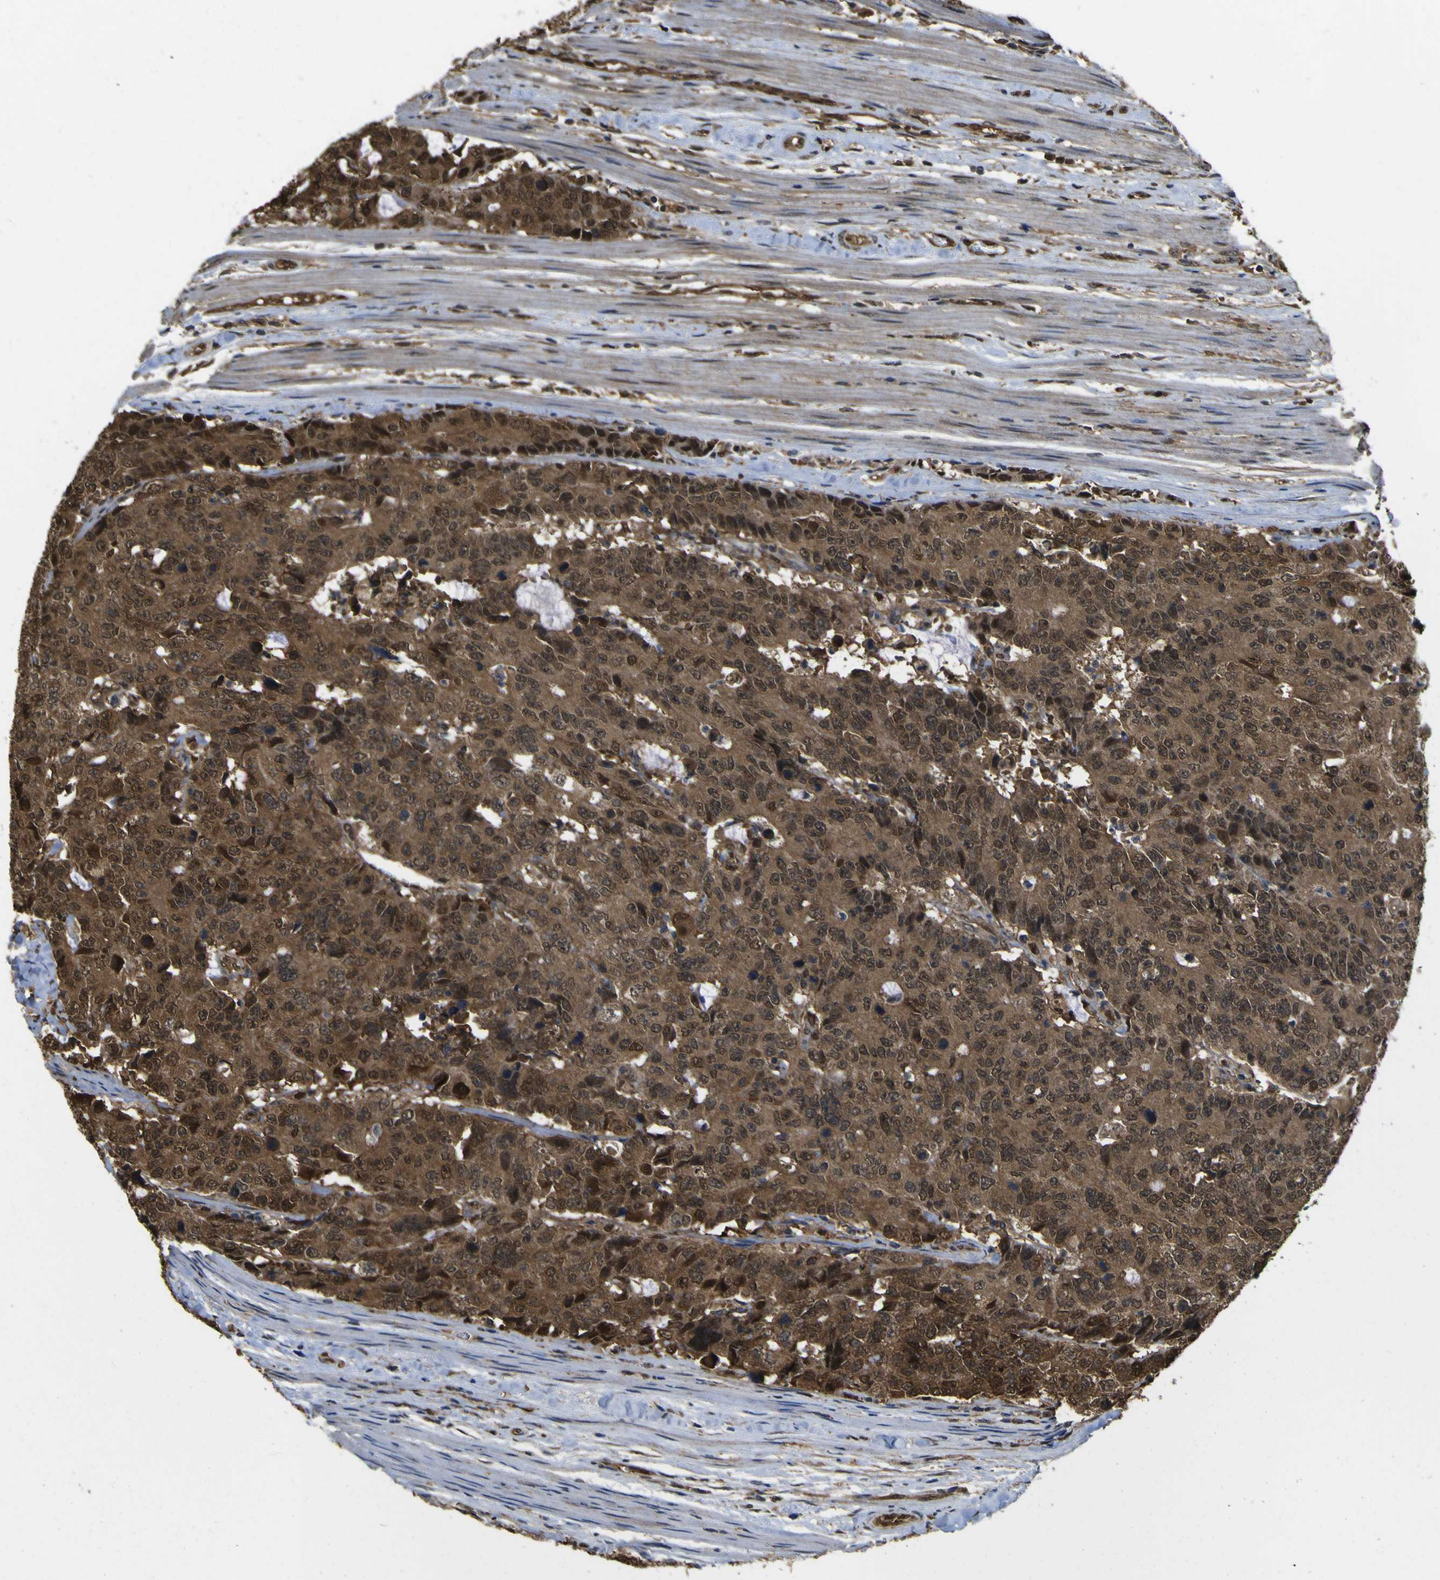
{"staining": {"intensity": "strong", "quantity": ">75%", "location": "cytoplasmic/membranous,nuclear"}, "tissue": "colorectal cancer", "cell_type": "Tumor cells", "image_type": "cancer", "snomed": [{"axis": "morphology", "description": "Adenocarcinoma, NOS"}, {"axis": "topography", "description": "Colon"}], "caption": "Human adenocarcinoma (colorectal) stained for a protein (brown) shows strong cytoplasmic/membranous and nuclear positive positivity in about >75% of tumor cells.", "gene": "YWHAG", "patient": {"sex": "female", "age": 86}}